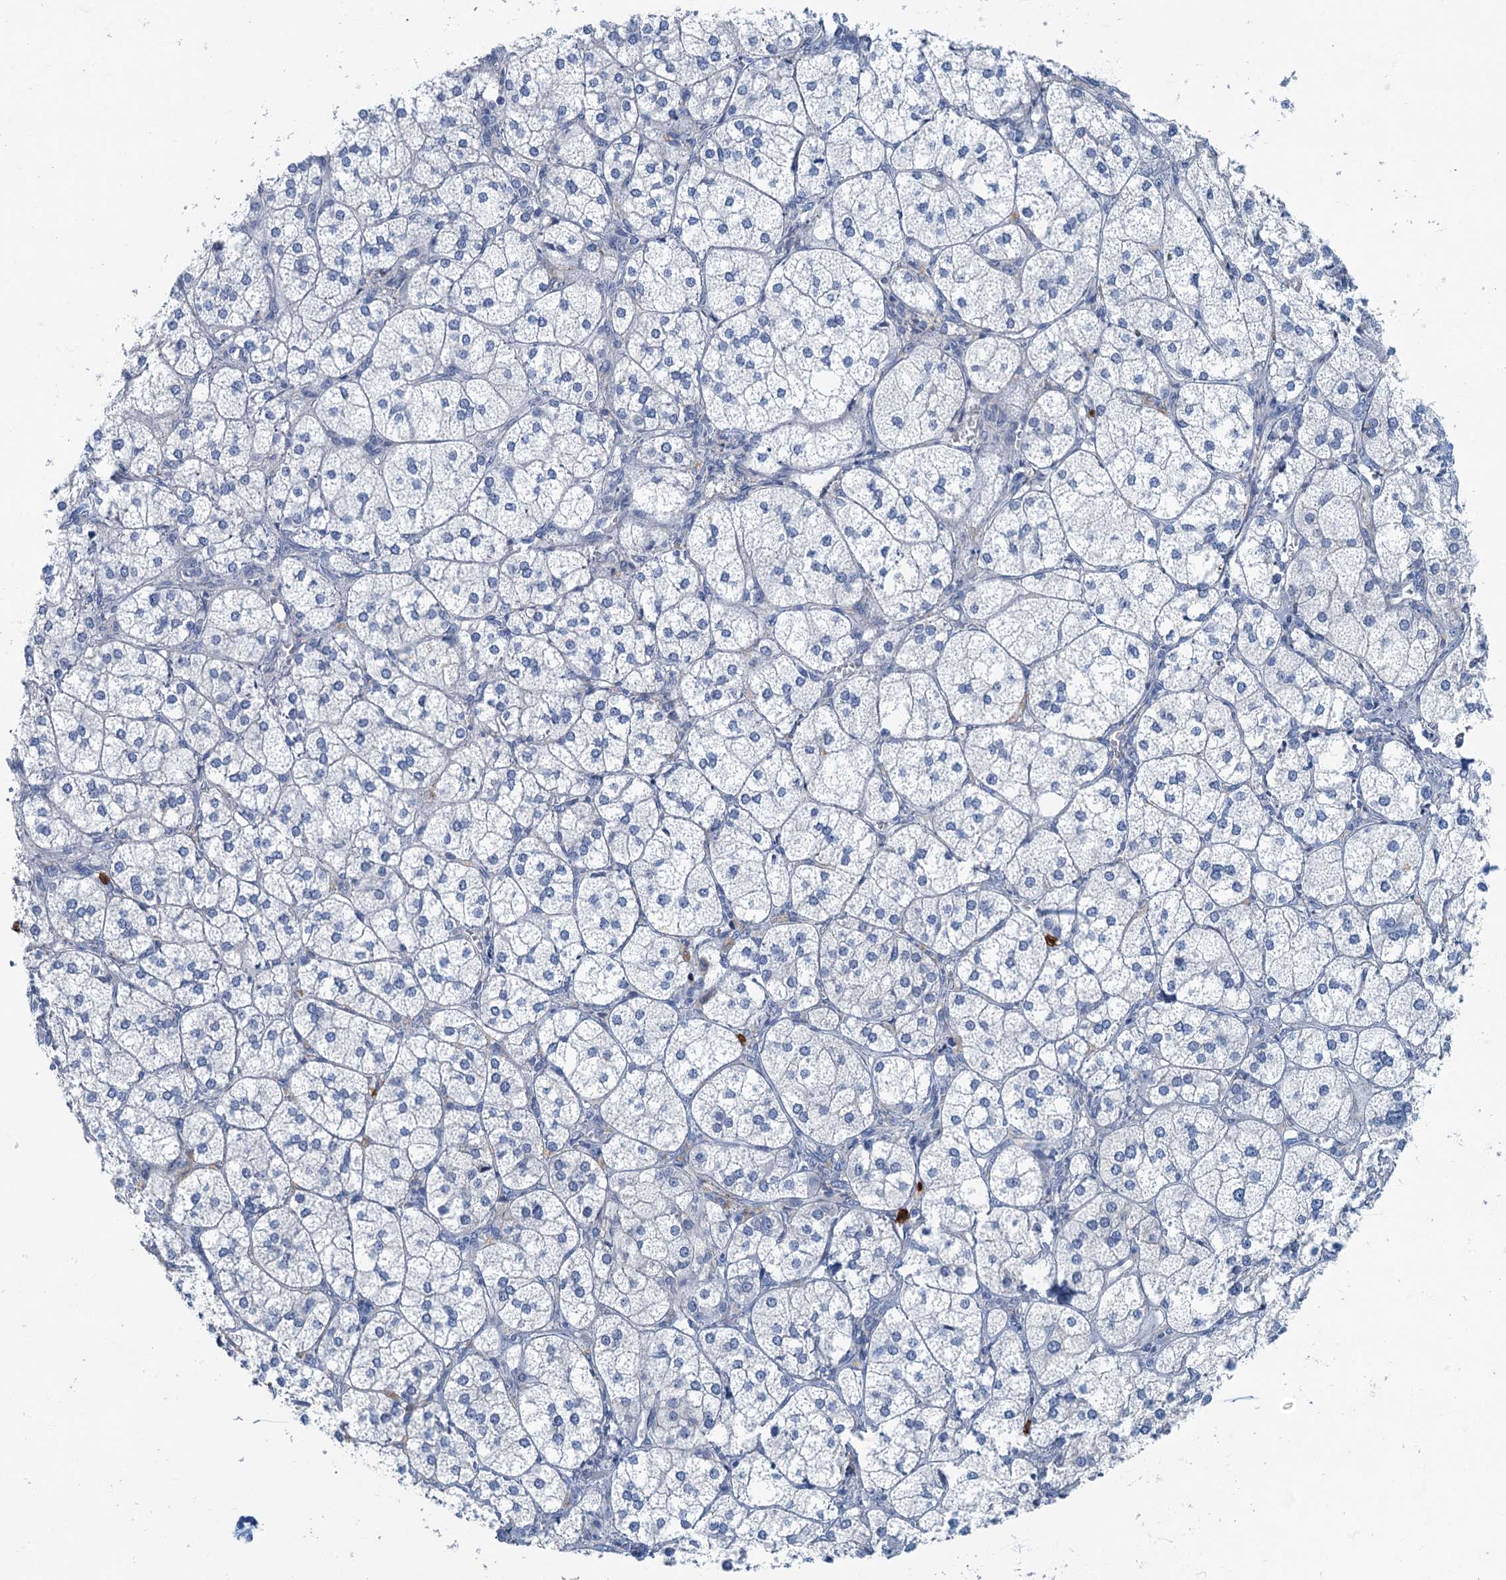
{"staining": {"intensity": "negative", "quantity": "none", "location": "none"}, "tissue": "adrenal gland", "cell_type": "Glandular cells", "image_type": "normal", "snomed": [{"axis": "morphology", "description": "Normal tissue, NOS"}, {"axis": "topography", "description": "Adrenal gland"}], "caption": "The image exhibits no staining of glandular cells in normal adrenal gland.", "gene": "ANKDD1A", "patient": {"sex": "female", "age": 61}}